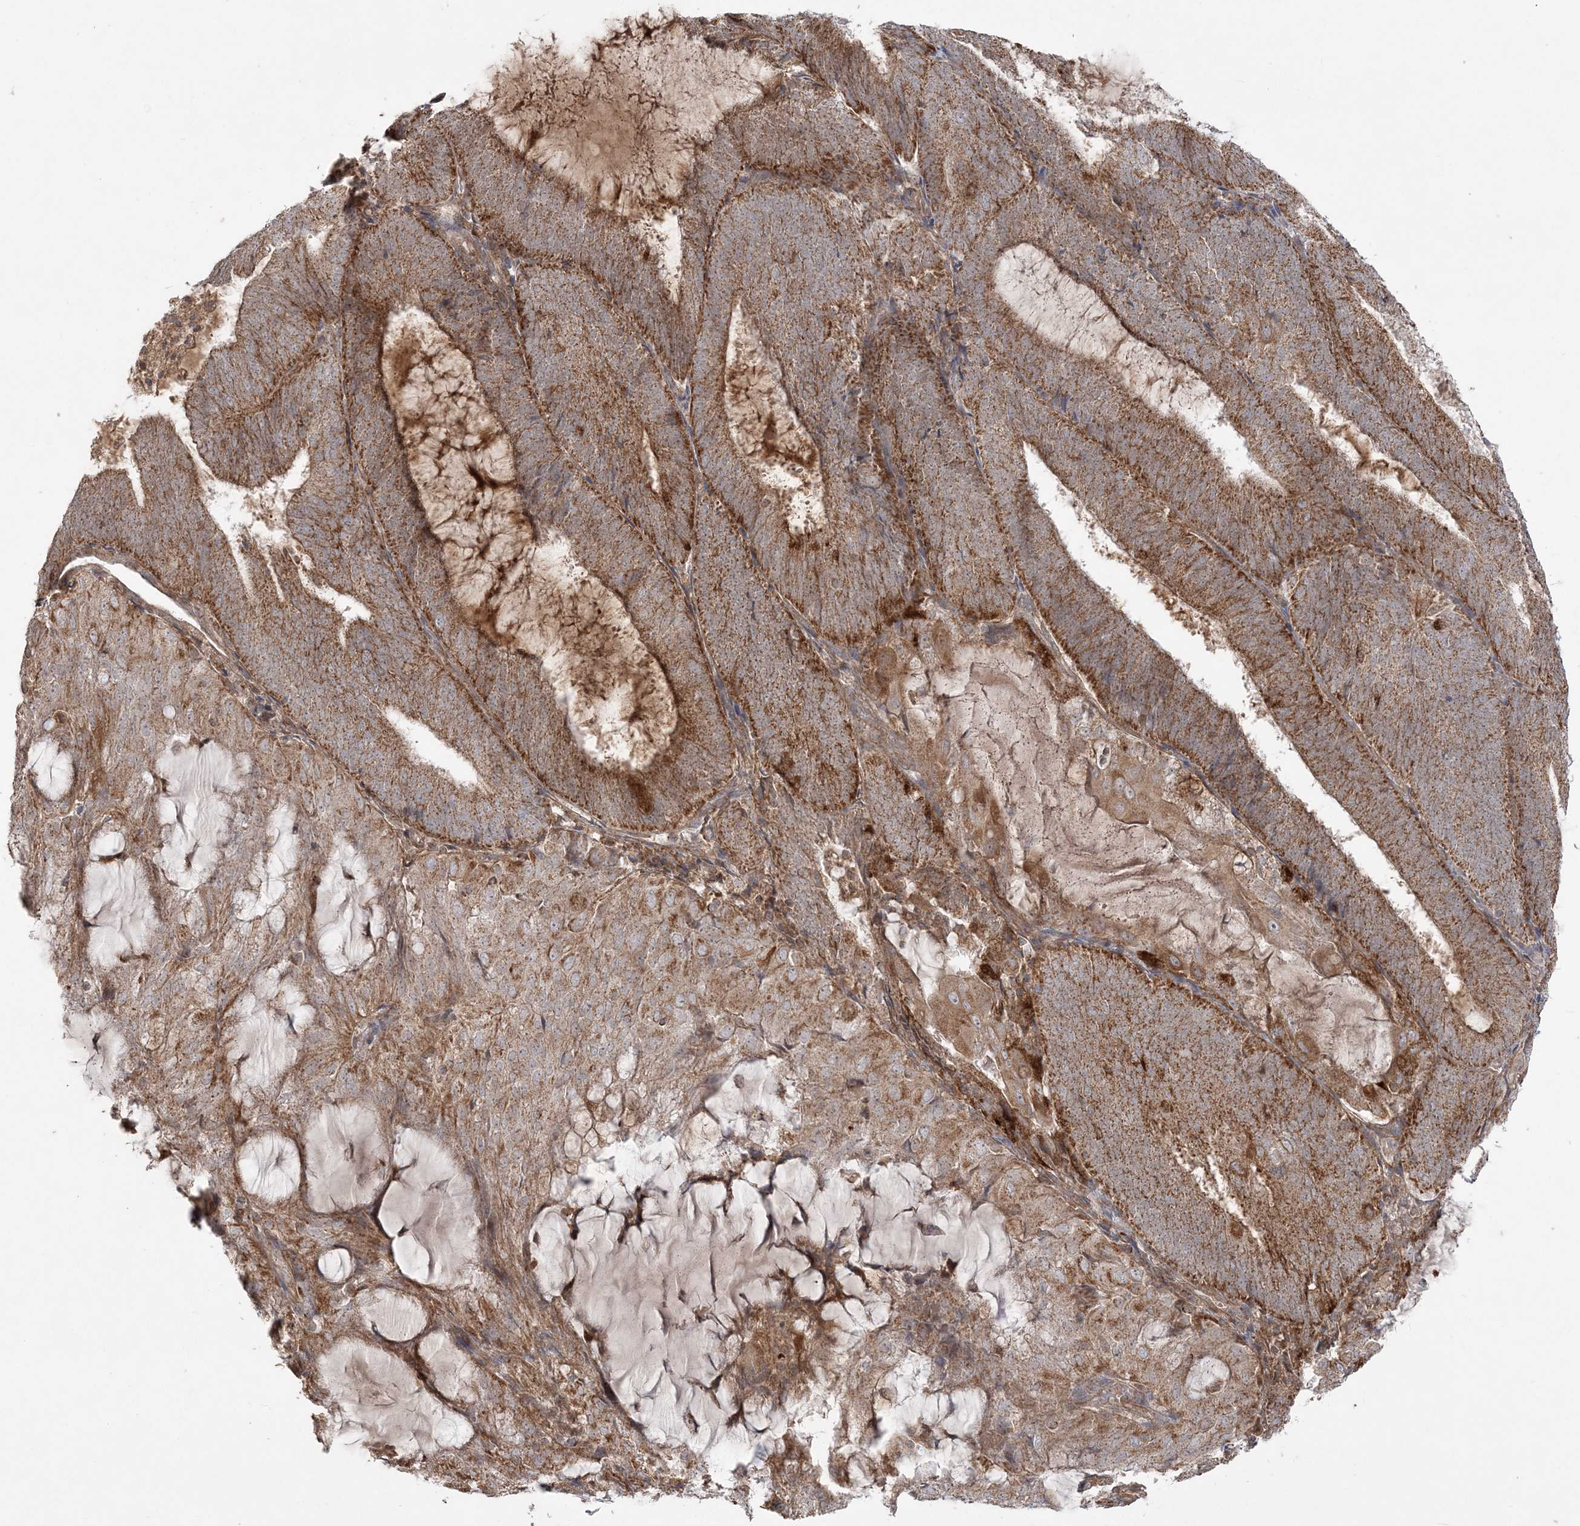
{"staining": {"intensity": "strong", "quantity": ">75%", "location": "cytoplasmic/membranous"}, "tissue": "endometrial cancer", "cell_type": "Tumor cells", "image_type": "cancer", "snomed": [{"axis": "morphology", "description": "Adenocarcinoma, NOS"}, {"axis": "topography", "description": "Endometrium"}], "caption": "Endometrial cancer stained with a protein marker demonstrates strong staining in tumor cells.", "gene": "SCLT1", "patient": {"sex": "female", "age": 81}}